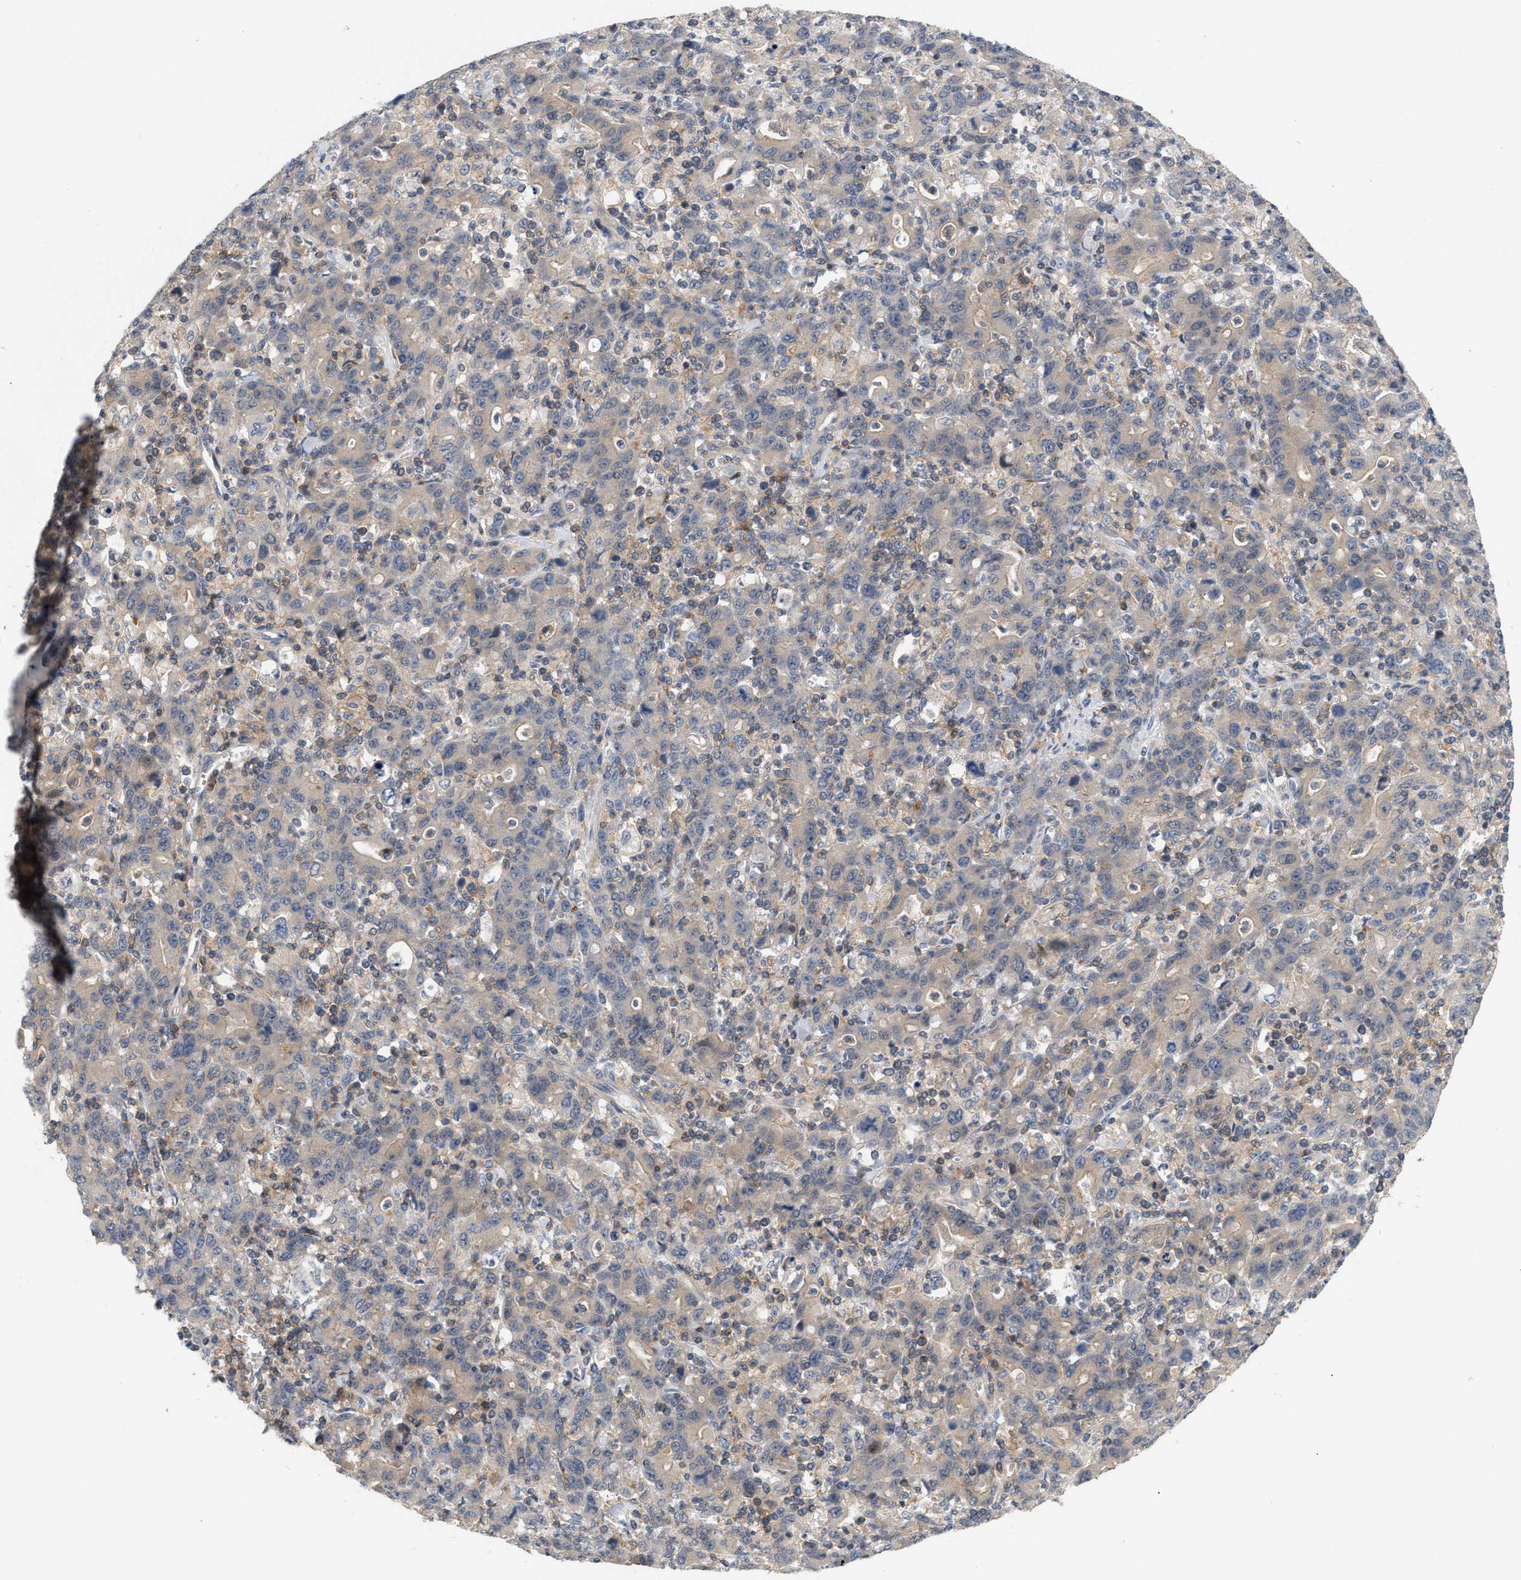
{"staining": {"intensity": "weak", "quantity": ">75%", "location": "cytoplasmic/membranous"}, "tissue": "stomach cancer", "cell_type": "Tumor cells", "image_type": "cancer", "snomed": [{"axis": "morphology", "description": "Adenocarcinoma, NOS"}, {"axis": "topography", "description": "Stomach, upper"}], "caption": "The micrograph exhibits staining of adenocarcinoma (stomach), revealing weak cytoplasmic/membranous protein expression (brown color) within tumor cells.", "gene": "DBNL", "patient": {"sex": "male", "age": 69}}